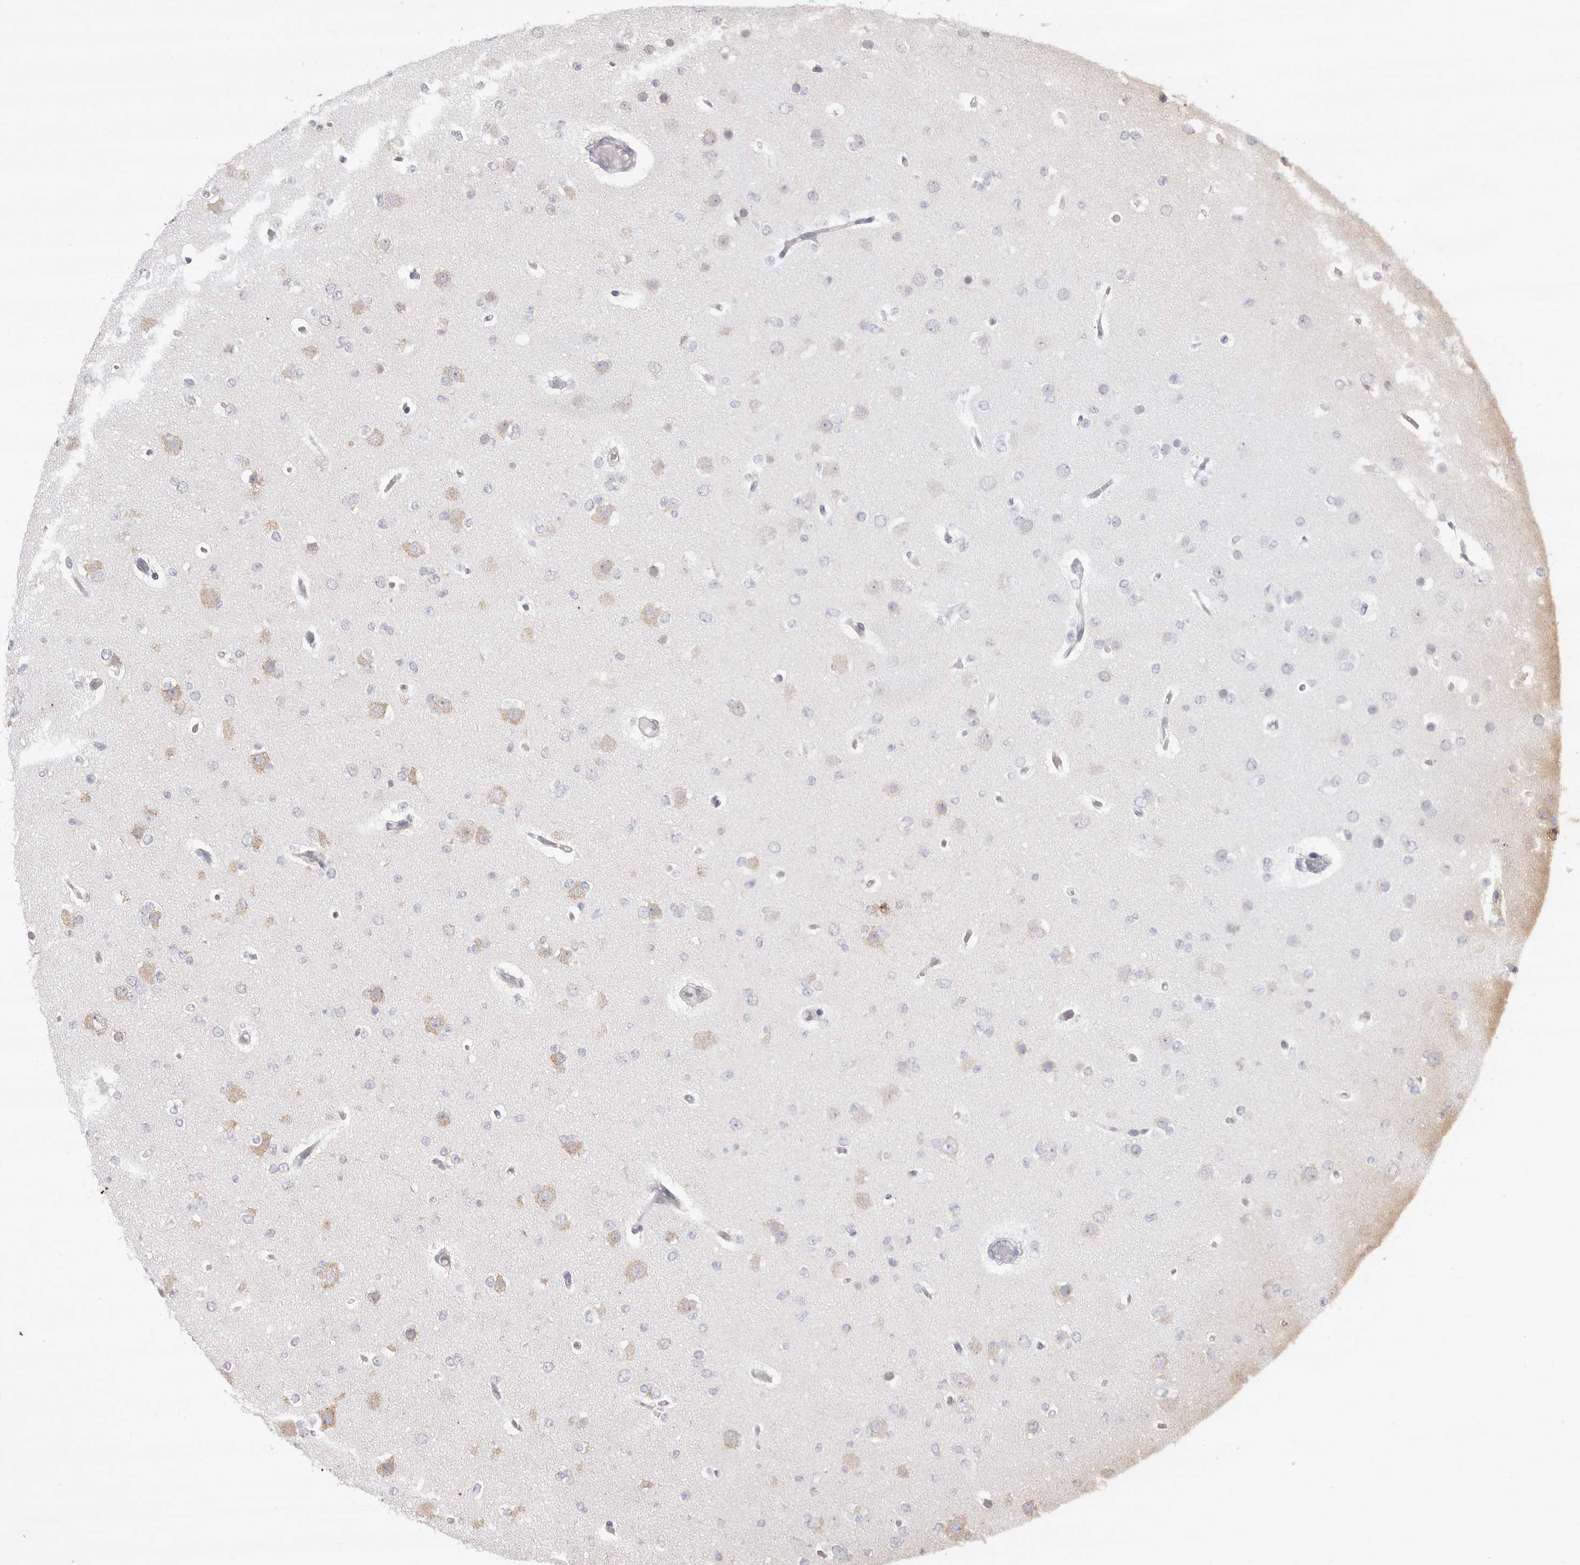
{"staining": {"intensity": "negative", "quantity": "none", "location": "none"}, "tissue": "glioma", "cell_type": "Tumor cells", "image_type": "cancer", "snomed": [{"axis": "morphology", "description": "Glioma, malignant, Low grade"}, {"axis": "topography", "description": "Brain"}], "caption": "A micrograph of human malignant glioma (low-grade) is negative for staining in tumor cells.", "gene": "LINGO2", "patient": {"sex": "female", "age": 22}}